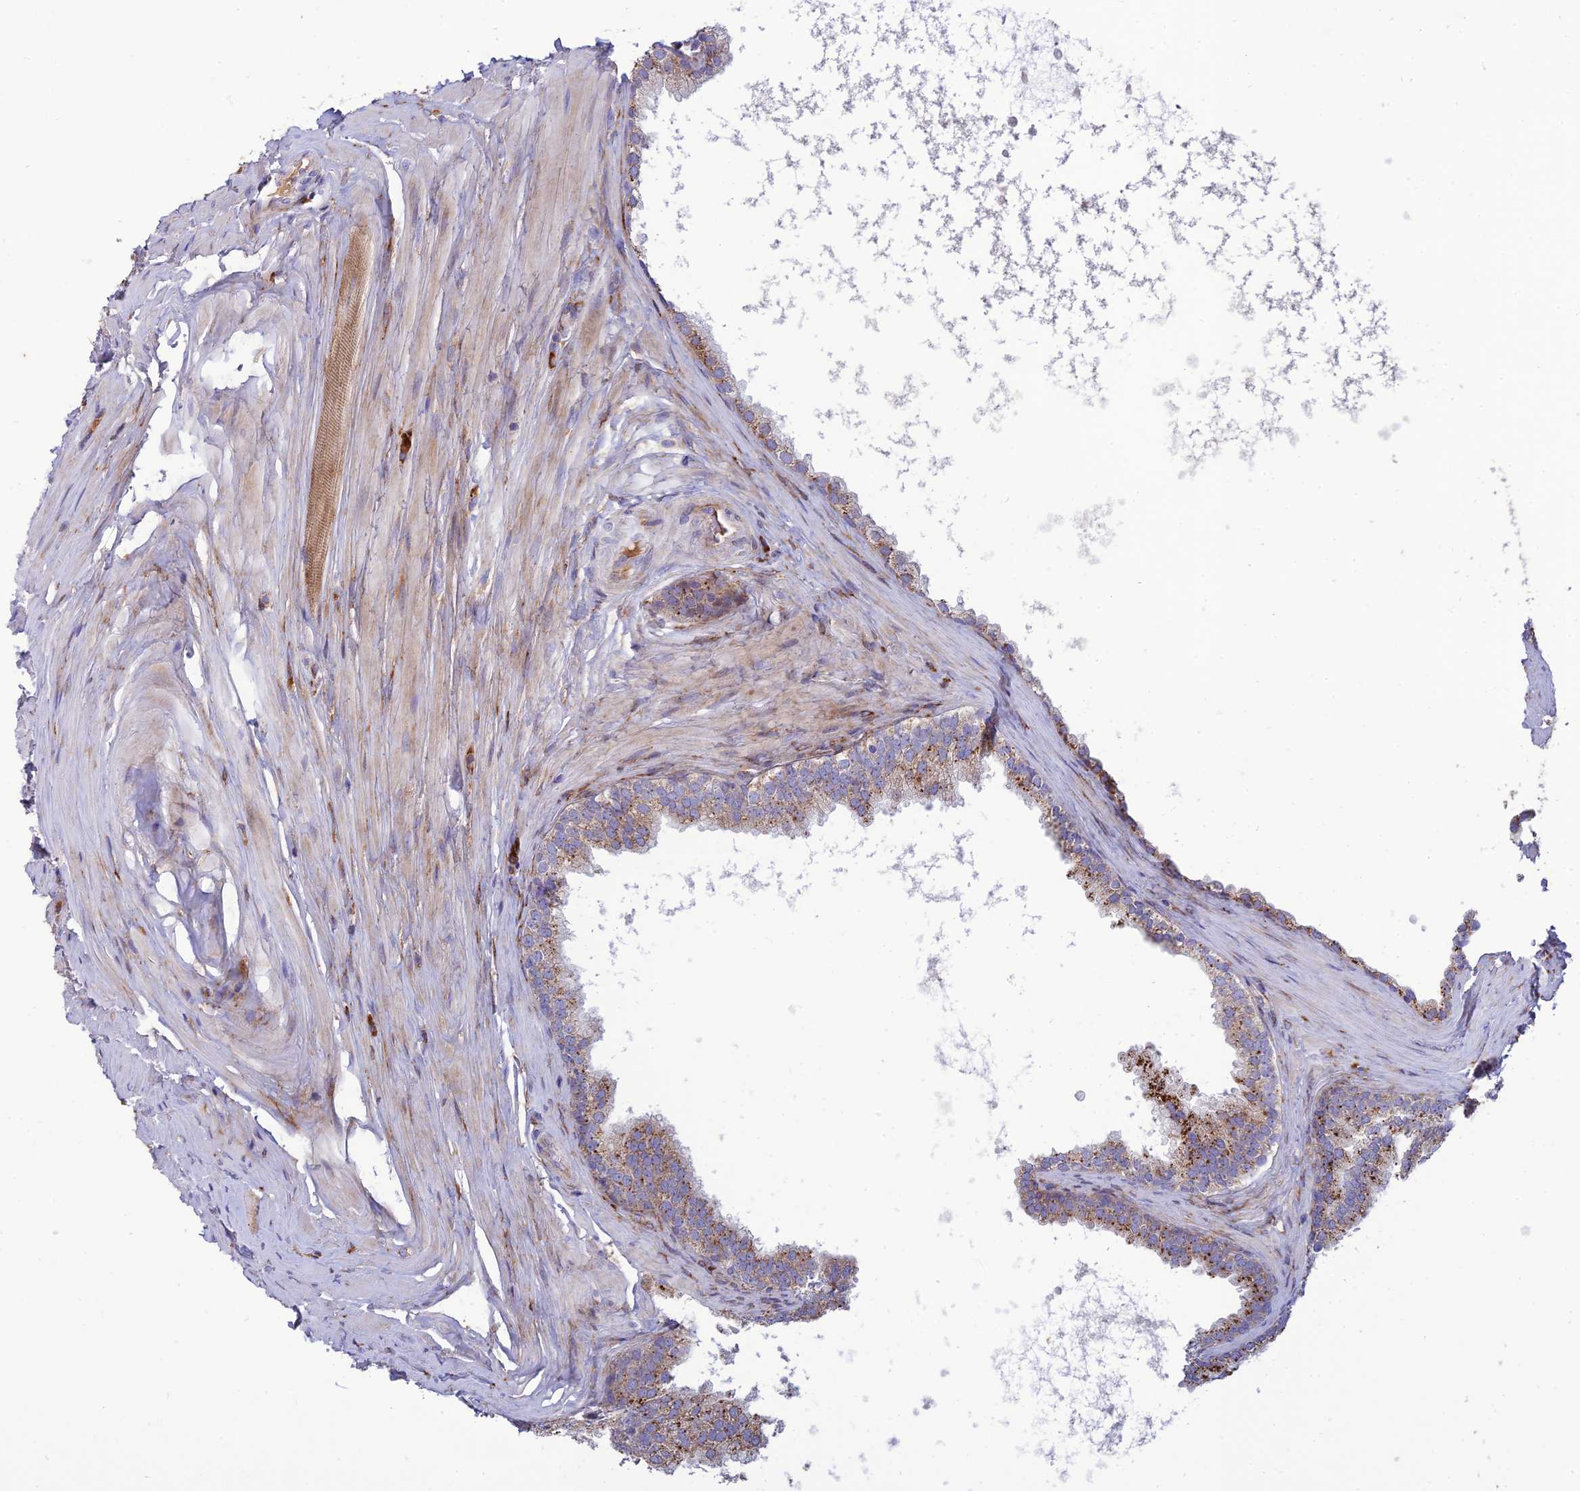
{"staining": {"intensity": "moderate", "quantity": "25%-75%", "location": "cytoplasmic/membranous"}, "tissue": "prostate", "cell_type": "Glandular cells", "image_type": "normal", "snomed": [{"axis": "morphology", "description": "Normal tissue, NOS"}, {"axis": "topography", "description": "Prostate"}], "caption": "Protein analysis of normal prostate shows moderate cytoplasmic/membranous positivity in about 25%-75% of glandular cells. (brown staining indicates protein expression, while blue staining denotes nuclei).", "gene": "RCN3", "patient": {"sex": "male", "age": 60}}